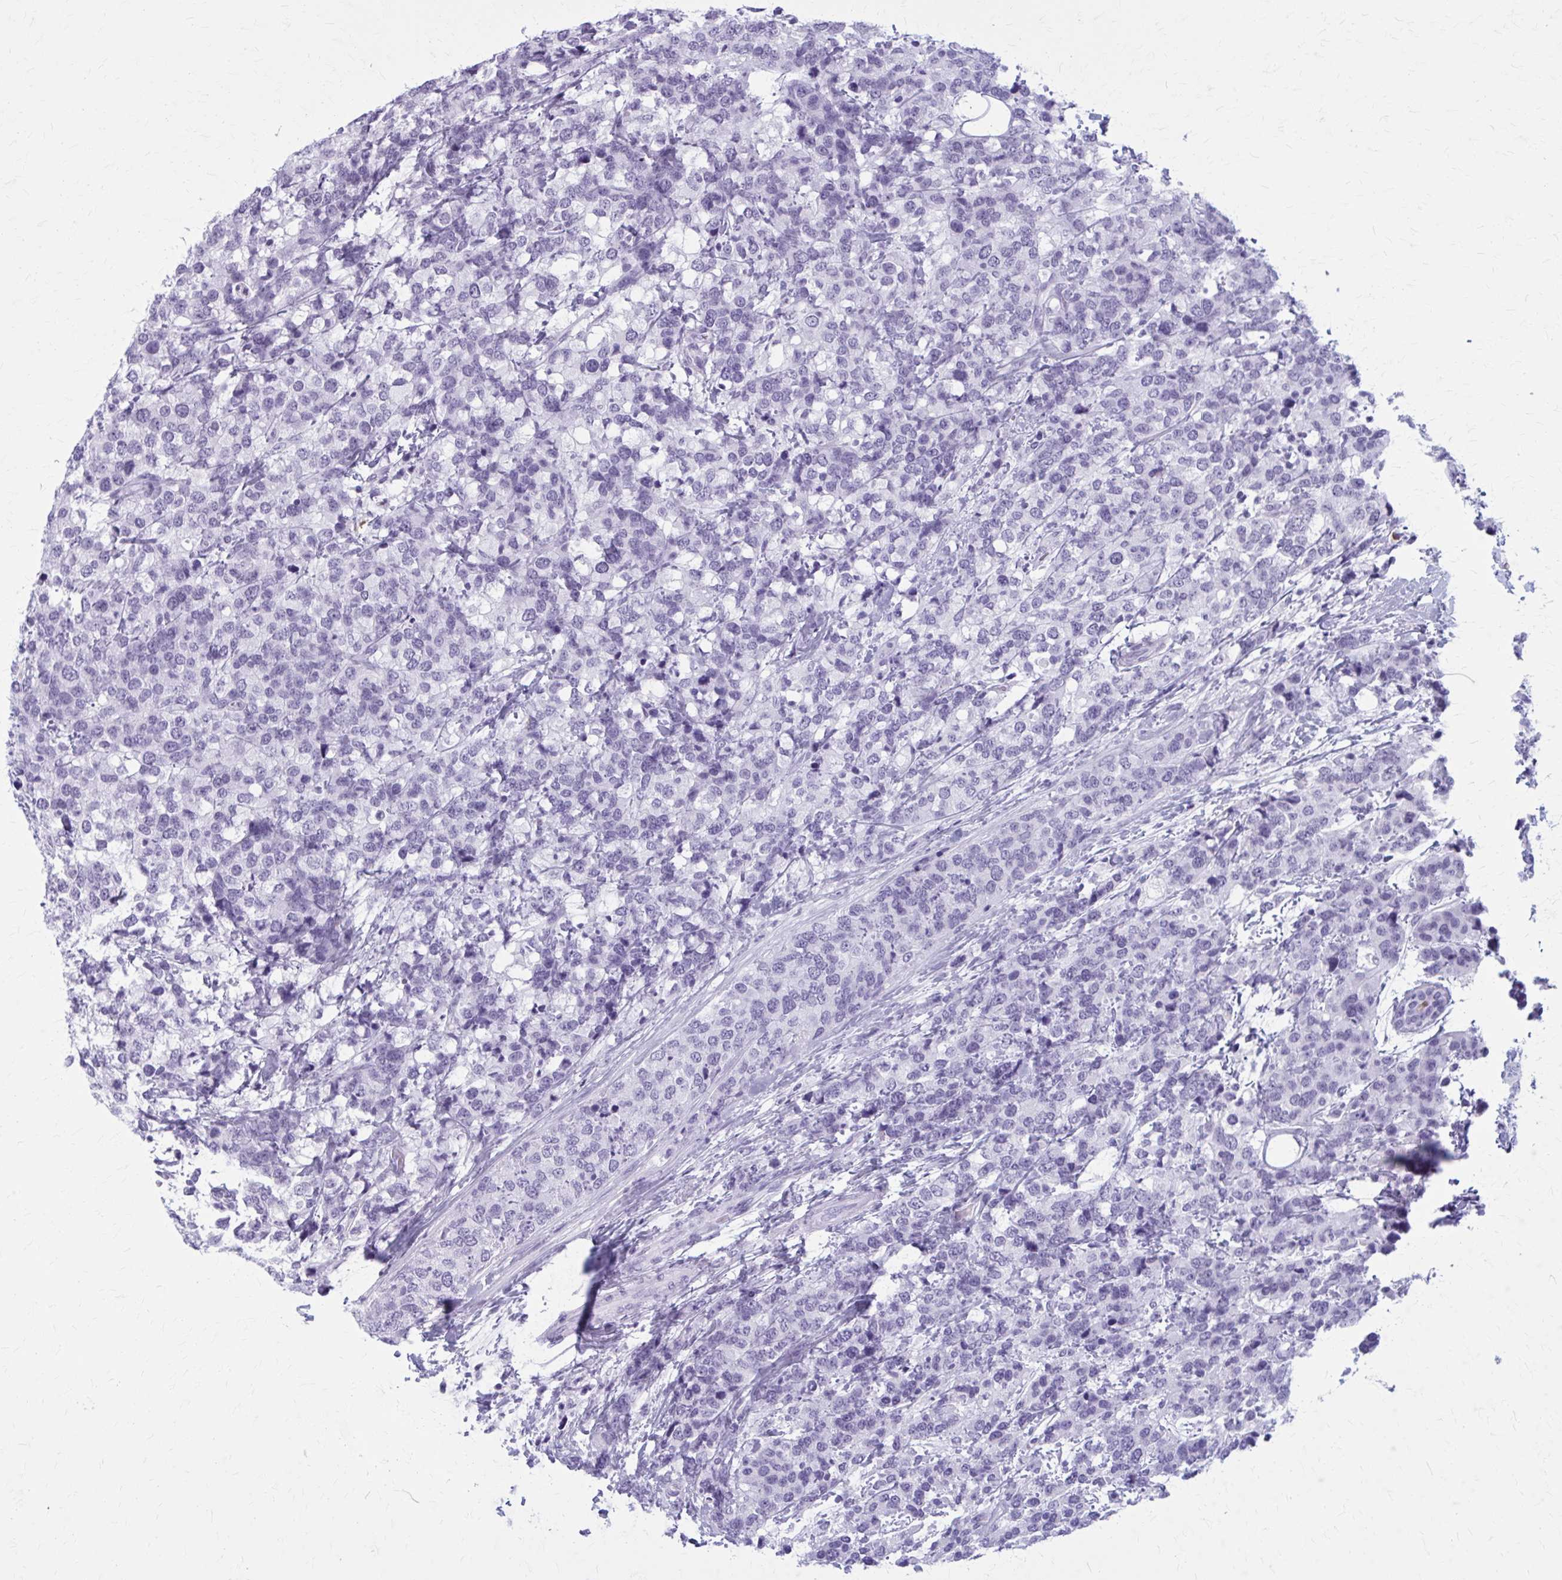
{"staining": {"intensity": "negative", "quantity": "none", "location": "none"}, "tissue": "breast cancer", "cell_type": "Tumor cells", "image_type": "cancer", "snomed": [{"axis": "morphology", "description": "Lobular carcinoma"}, {"axis": "topography", "description": "Breast"}], "caption": "Immunohistochemistry (IHC) photomicrograph of neoplastic tissue: breast cancer (lobular carcinoma) stained with DAB (3,3'-diaminobenzidine) displays no significant protein expression in tumor cells. (Brightfield microscopy of DAB IHC at high magnification).", "gene": "ZDHHC7", "patient": {"sex": "female", "age": 59}}